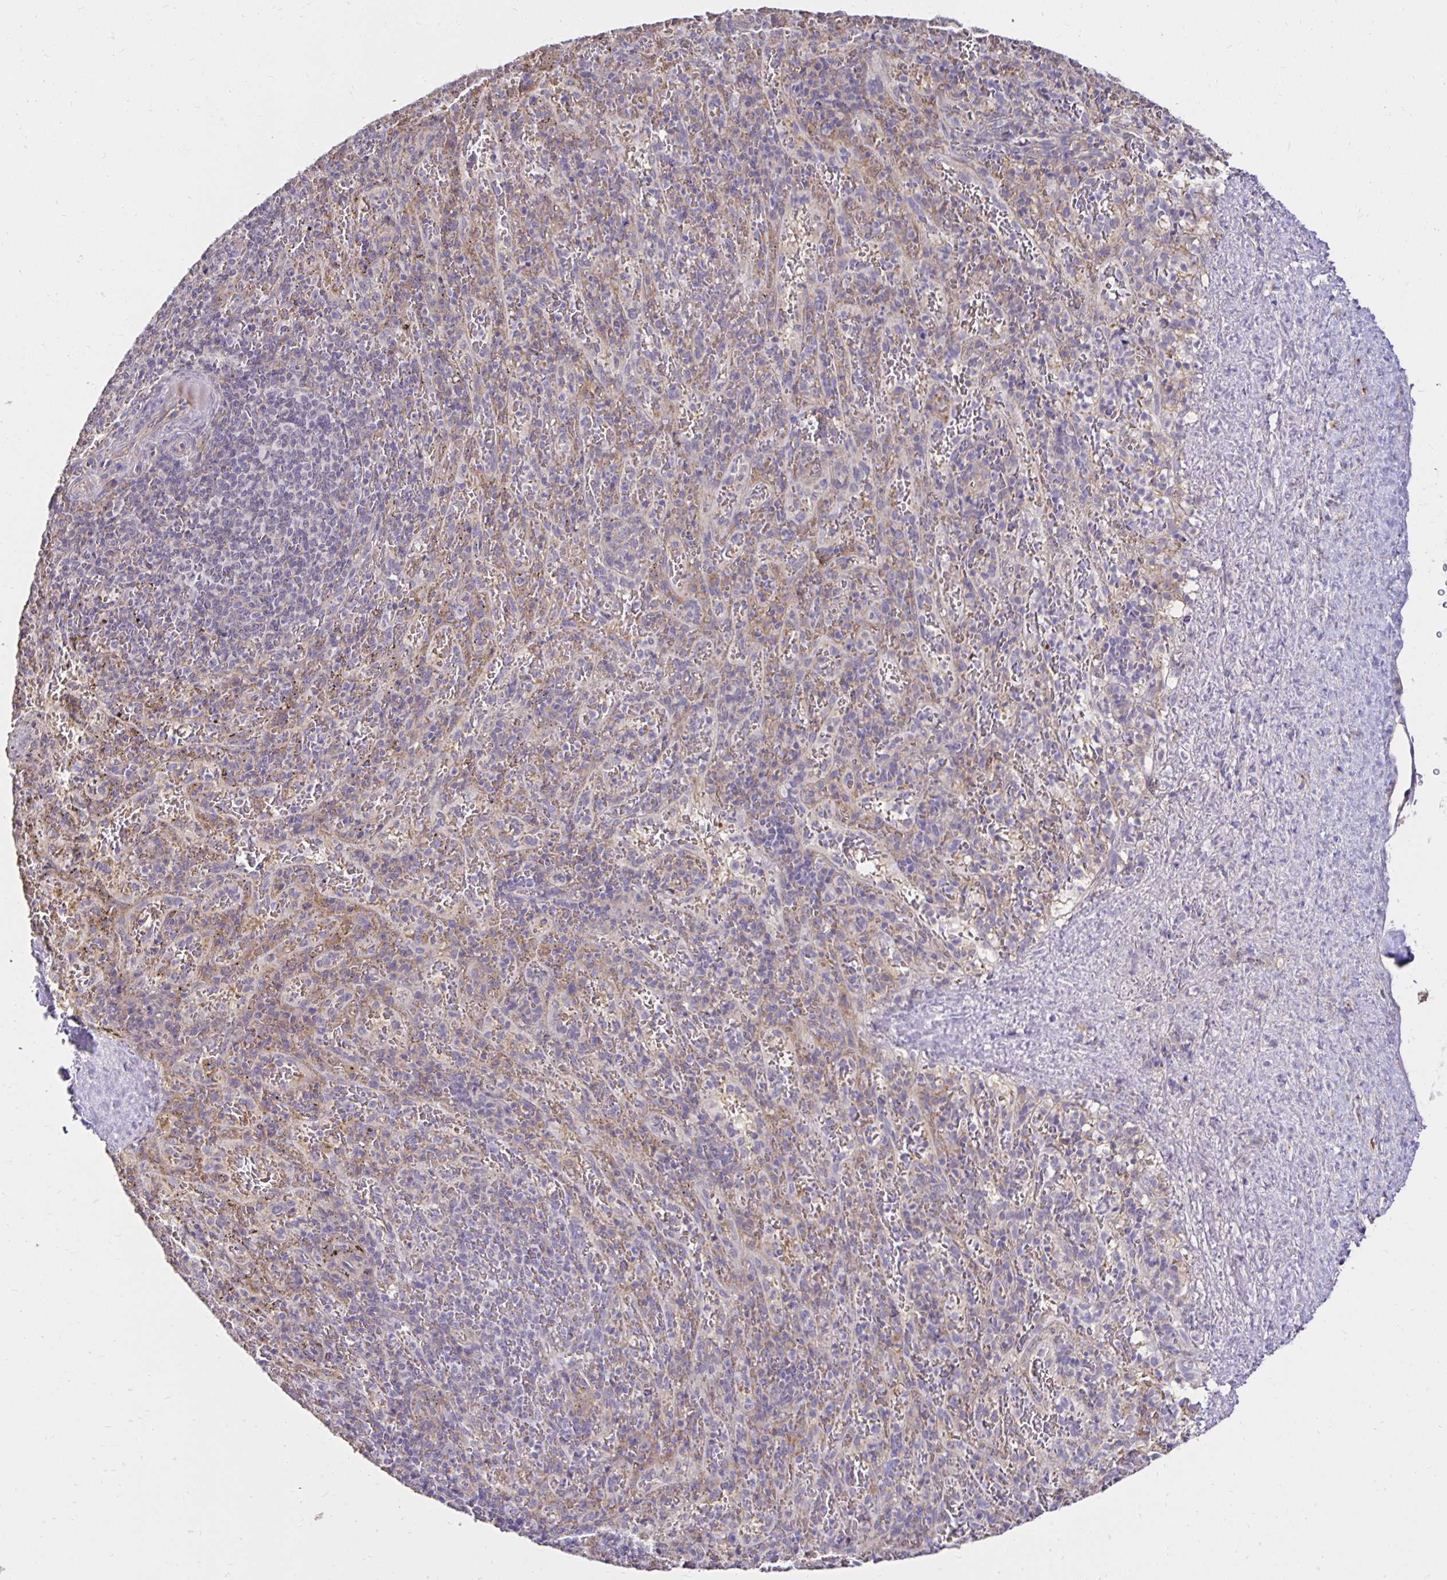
{"staining": {"intensity": "negative", "quantity": "none", "location": "none"}, "tissue": "spleen", "cell_type": "Cells in red pulp", "image_type": "normal", "snomed": [{"axis": "morphology", "description": "Normal tissue, NOS"}, {"axis": "topography", "description": "Spleen"}], "caption": "DAB (3,3'-diaminobenzidine) immunohistochemical staining of normal spleen shows no significant expression in cells in red pulp.", "gene": "PNPLA3", "patient": {"sex": "male", "age": 57}}